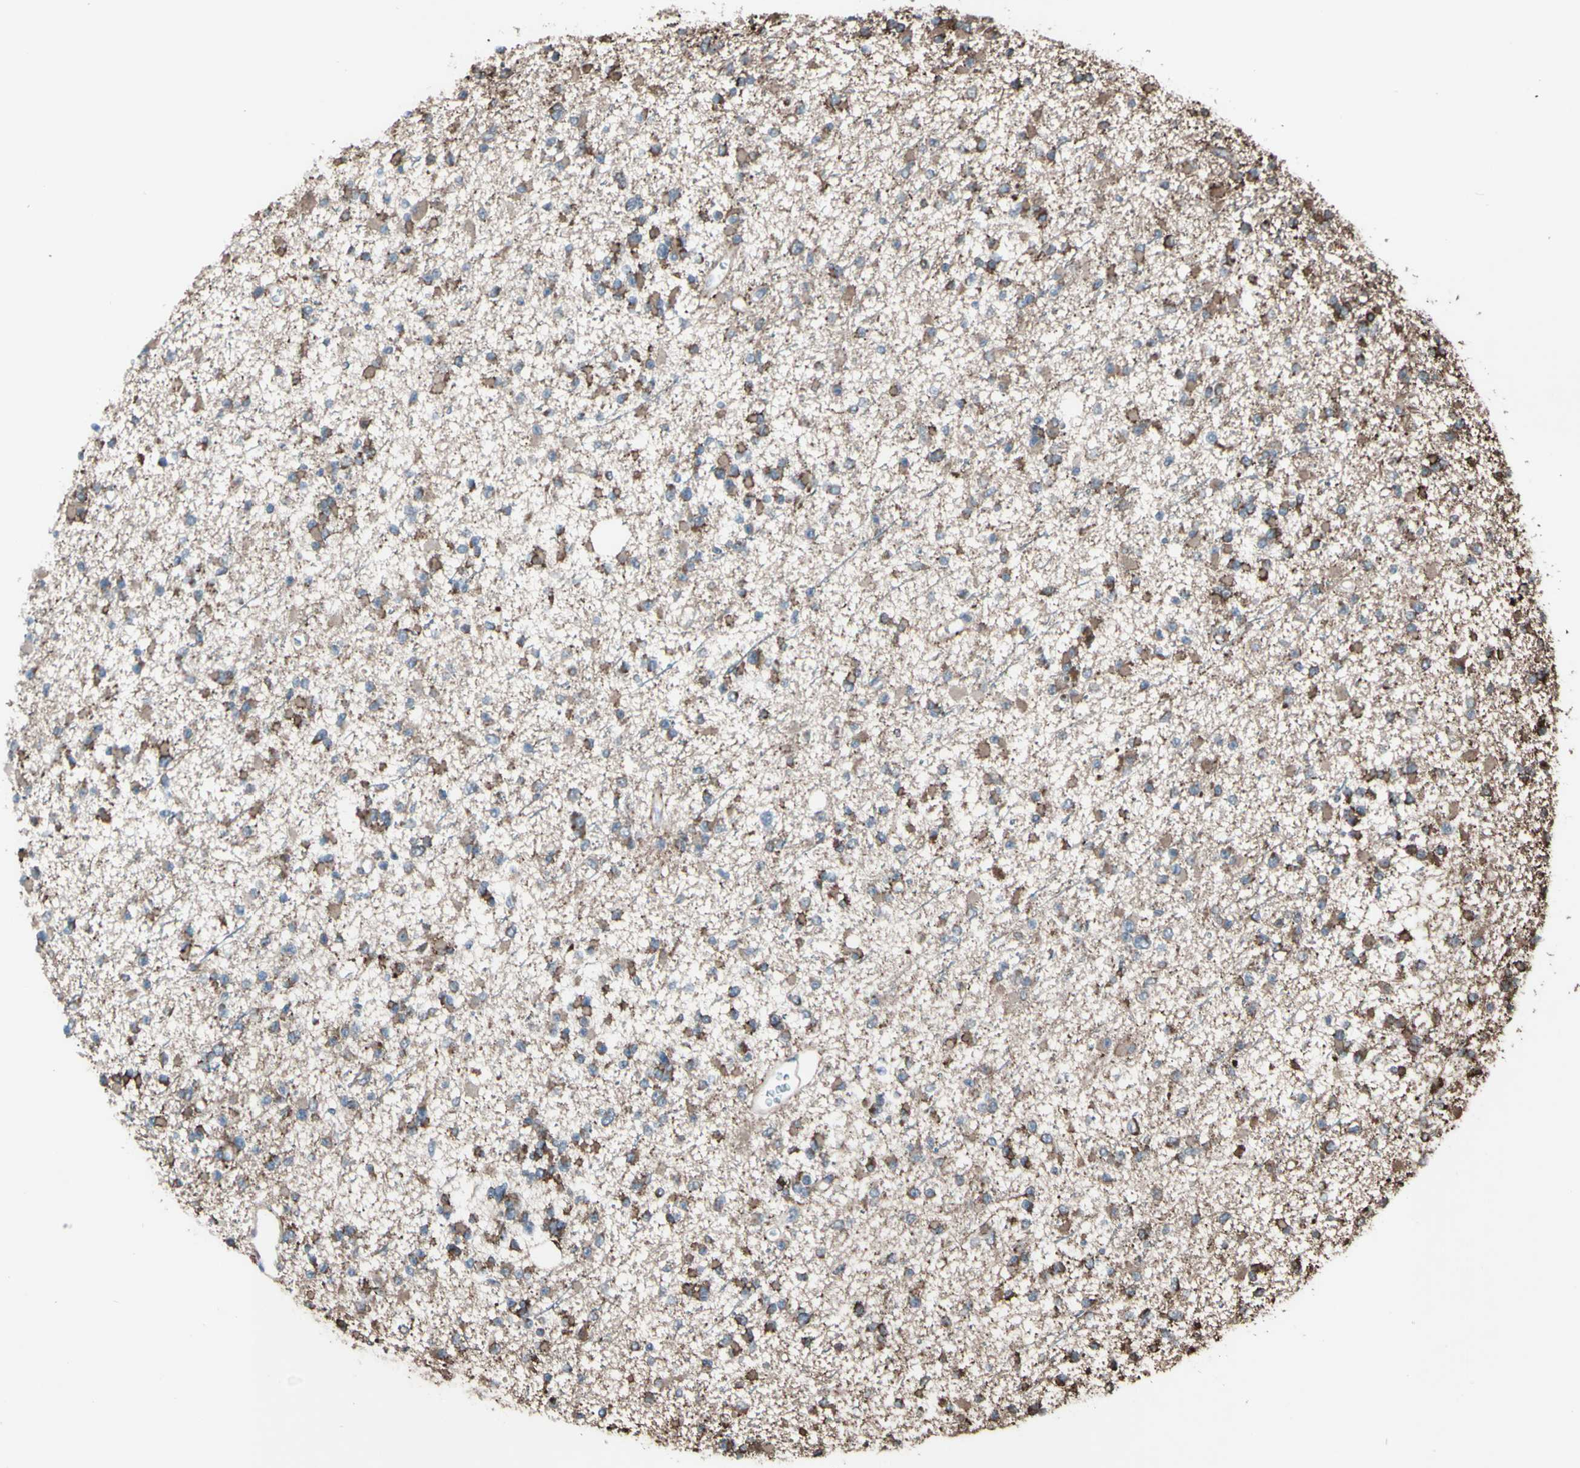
{"staining": {"intensity": "moderate", "quantity": "25%-75%", "location": "cytoplasmic/membranous"}, "tissue": "glioma", "cell_type": "Tumor cells", "image_type": "cancer", "snomed": [{"axis": "morphology", "description": "Glioma, malignant, Low grade"}, {"axis": "topography", "description": "Brain"}], "caption": "Immunohistochemistry (IHC) (DAB (3,3'-diaminobenzidine)) staining of malignant low-grade glioma reveals moderate cytoplasmic/membranous protein positivity in about 25%-75% of tumor cells.", "gene": "ACOT8", "patient": {"sex": "female", "age": 22}}